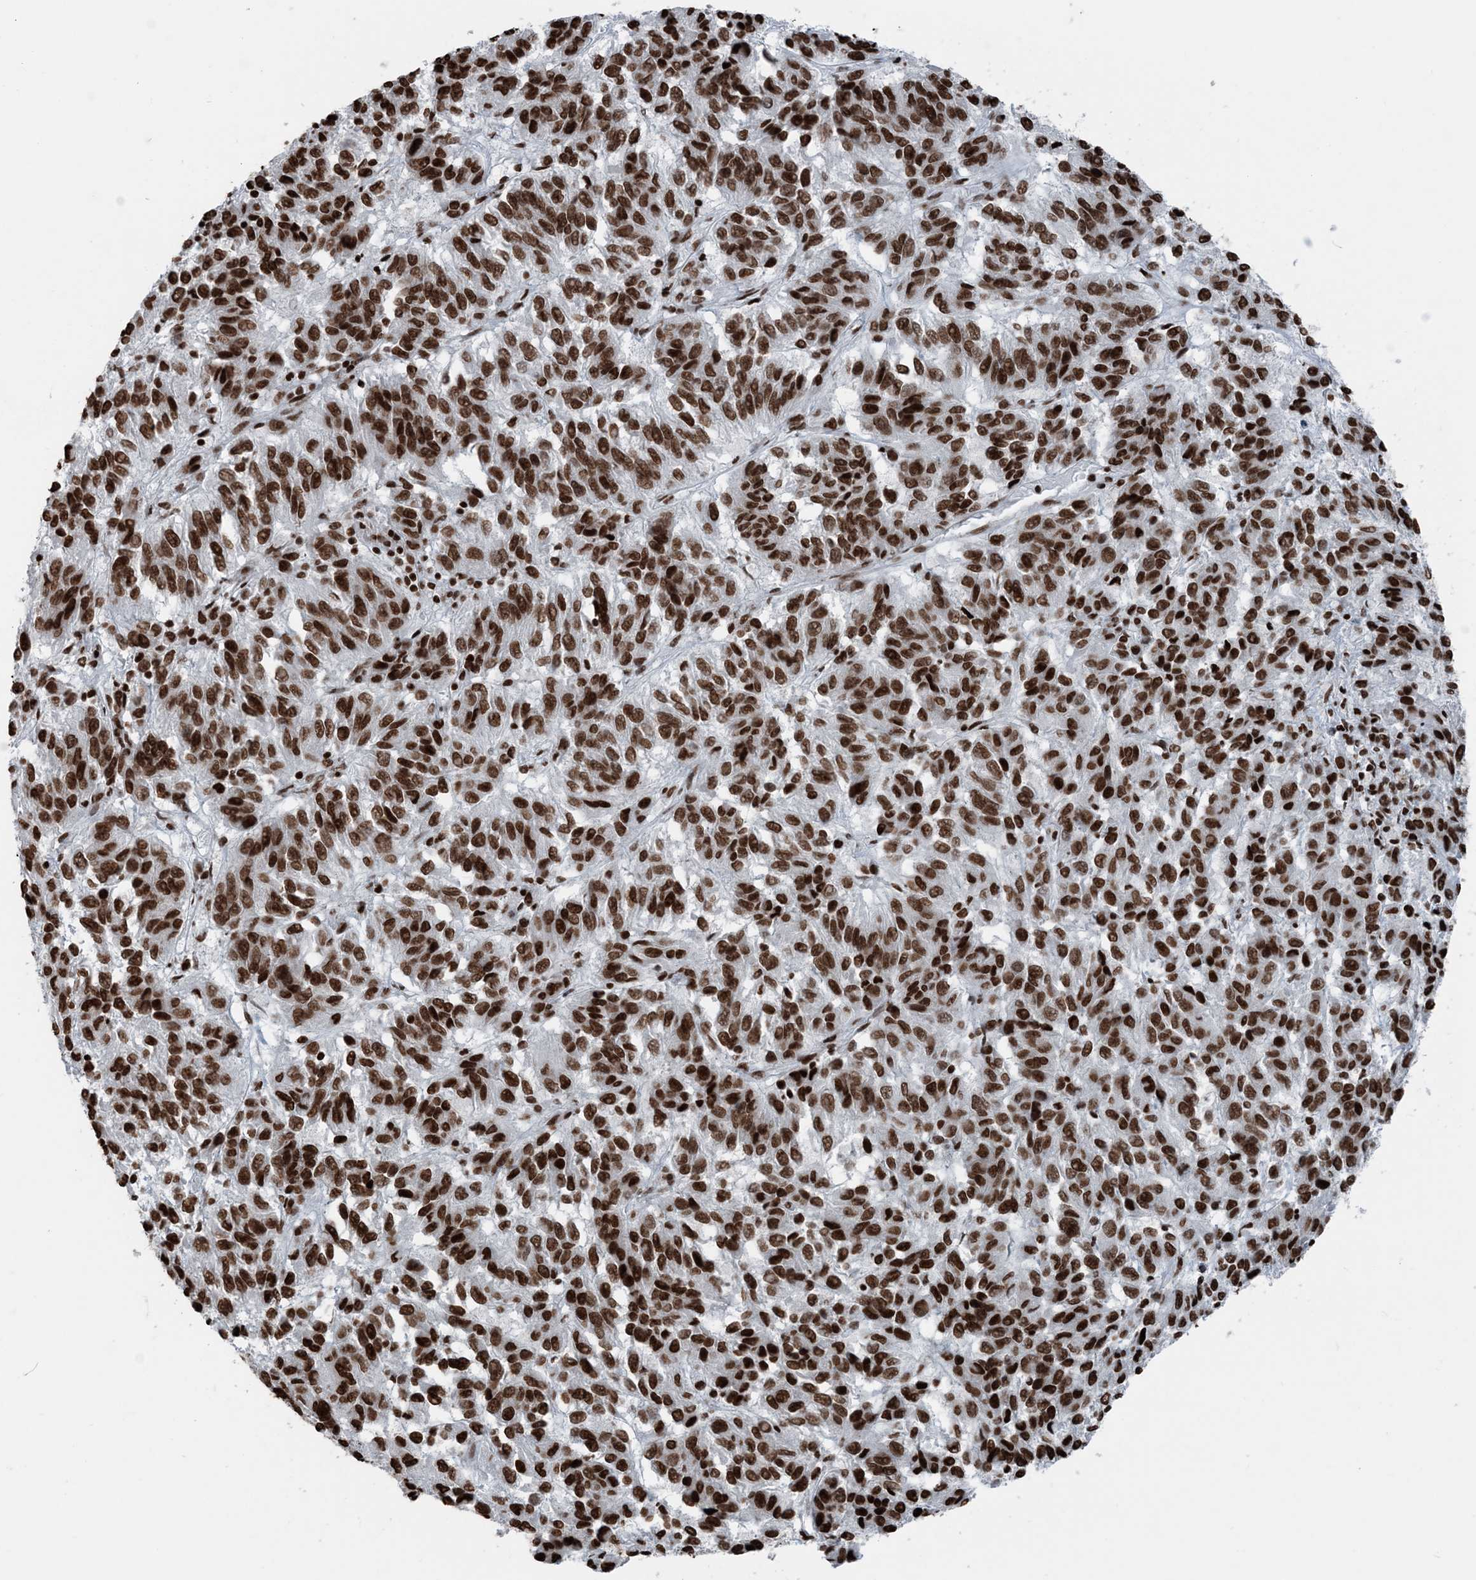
{"staining": {"intensity": "strong", "quantity": ">75%", "location": "nuclear"}, "tissue": "melanoma", "cell_type": "Tumor cells", "image_type": "cancer", "snomed": [{"axis": "morphology", "description": "Malignant melanoma, Metastatic site"}, {"axis": "topography", "description": "Lung"}], "caption": "Melanoma was stained to show a protein in brown. There is high levels of strong nuclear expression in approximately >75% of tumor cells.", "gene": "H3-3B", "patient": {"sex": "male", "age": 64}}